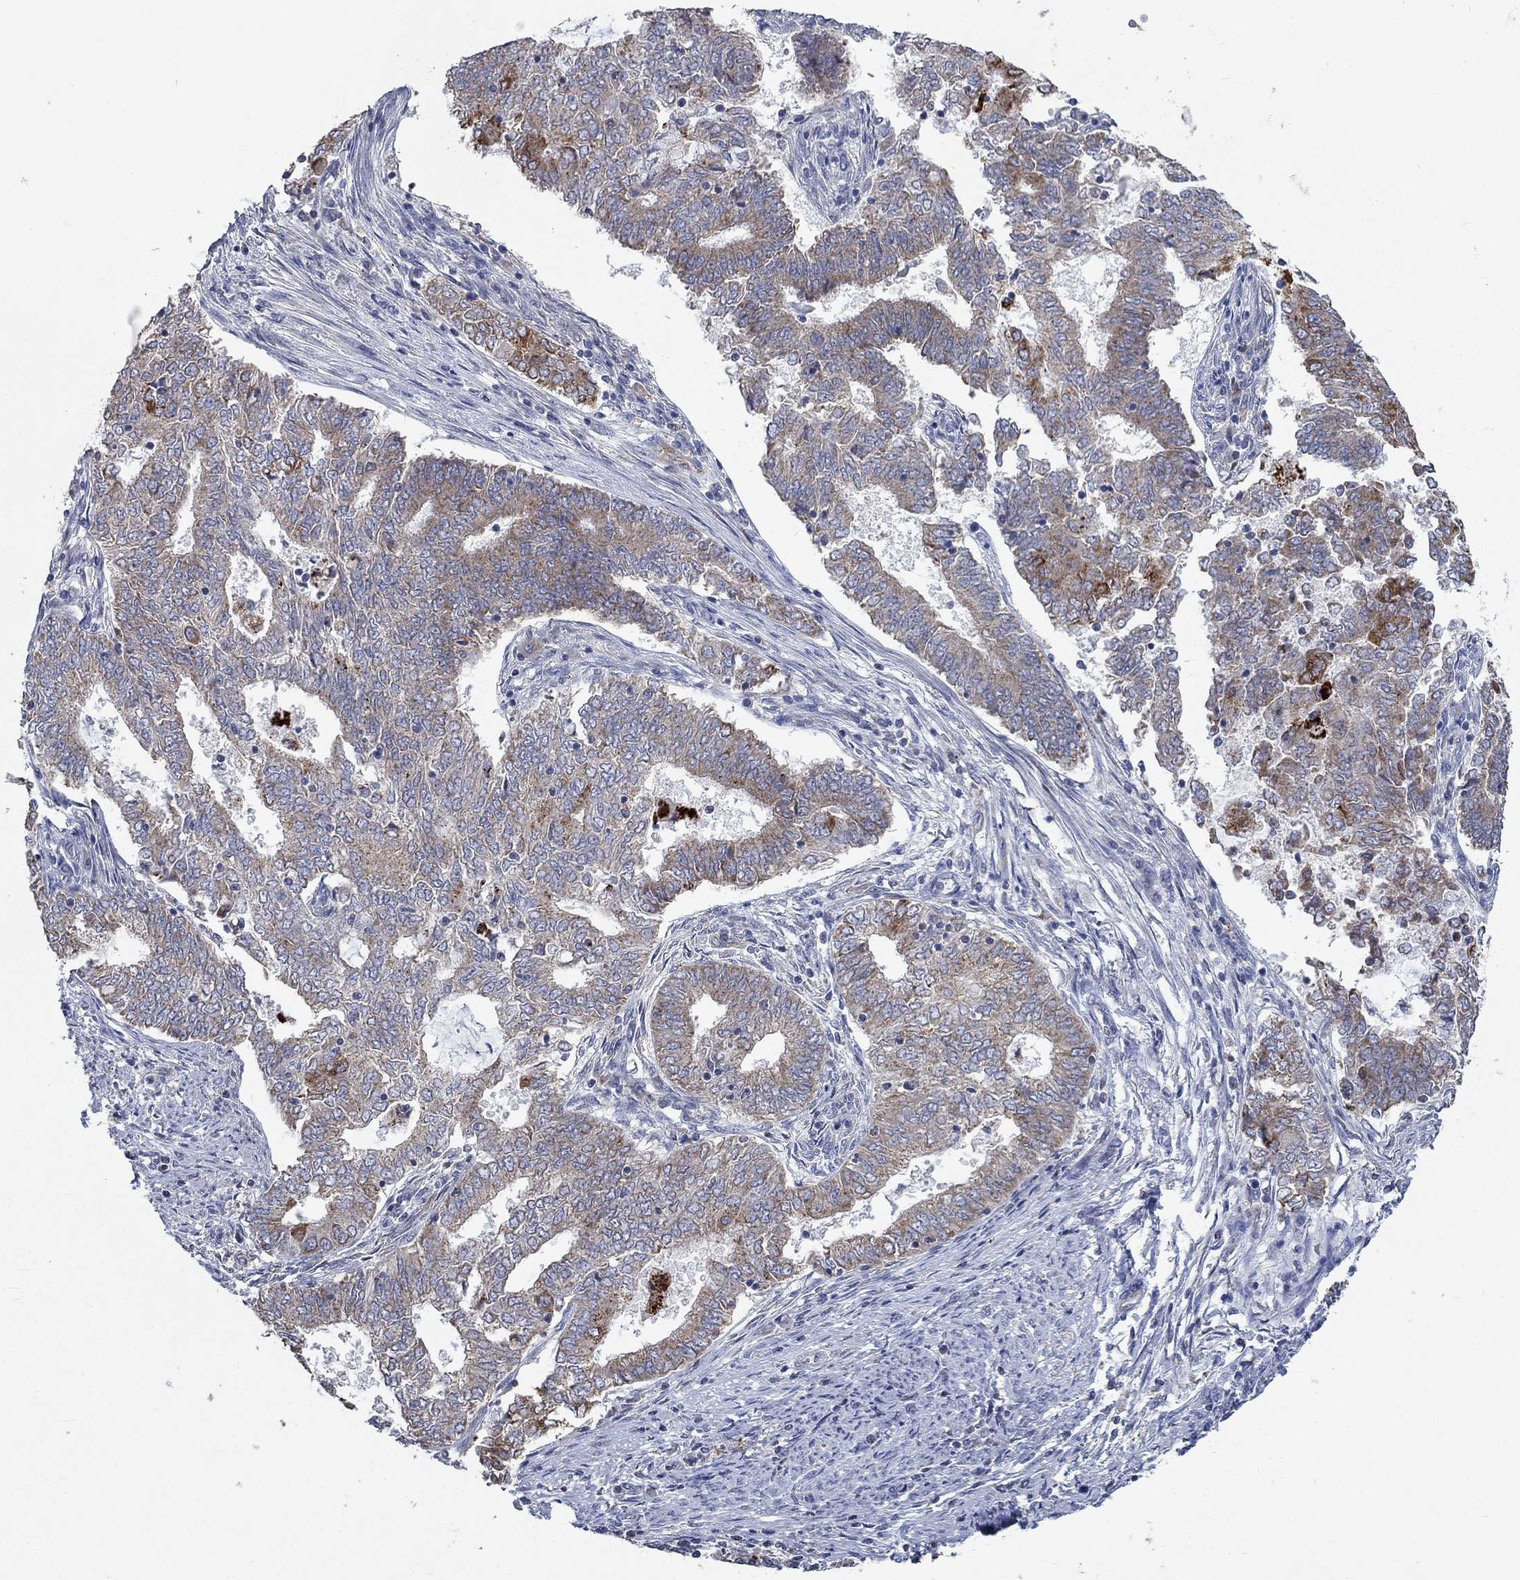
{"staining": {"intensity": "weak", "quantity": ">75%", "location": "cytoplasmic/membranous"}, "tissue": "endometrial cancer", "cell_type": "Tumor cells", "image_type": "cancer", "snomed": [{"axis": "morphology", "description": "Adenocarcinoma, NOS"}, {"axis": "topography", "description": "Endometrium"}], "caption": "Adenocarcinoma (endometrial) stained with DAB immunohistochemistry (IHC) shows low levels of weak cytoplasmic/membranous expression in about >75% of tumor cells. (DAB IHC, brown staining for protein, blue staining for nuclei).", "gene": "UGT8", "patient": {"sex": "female", "age": 62}}